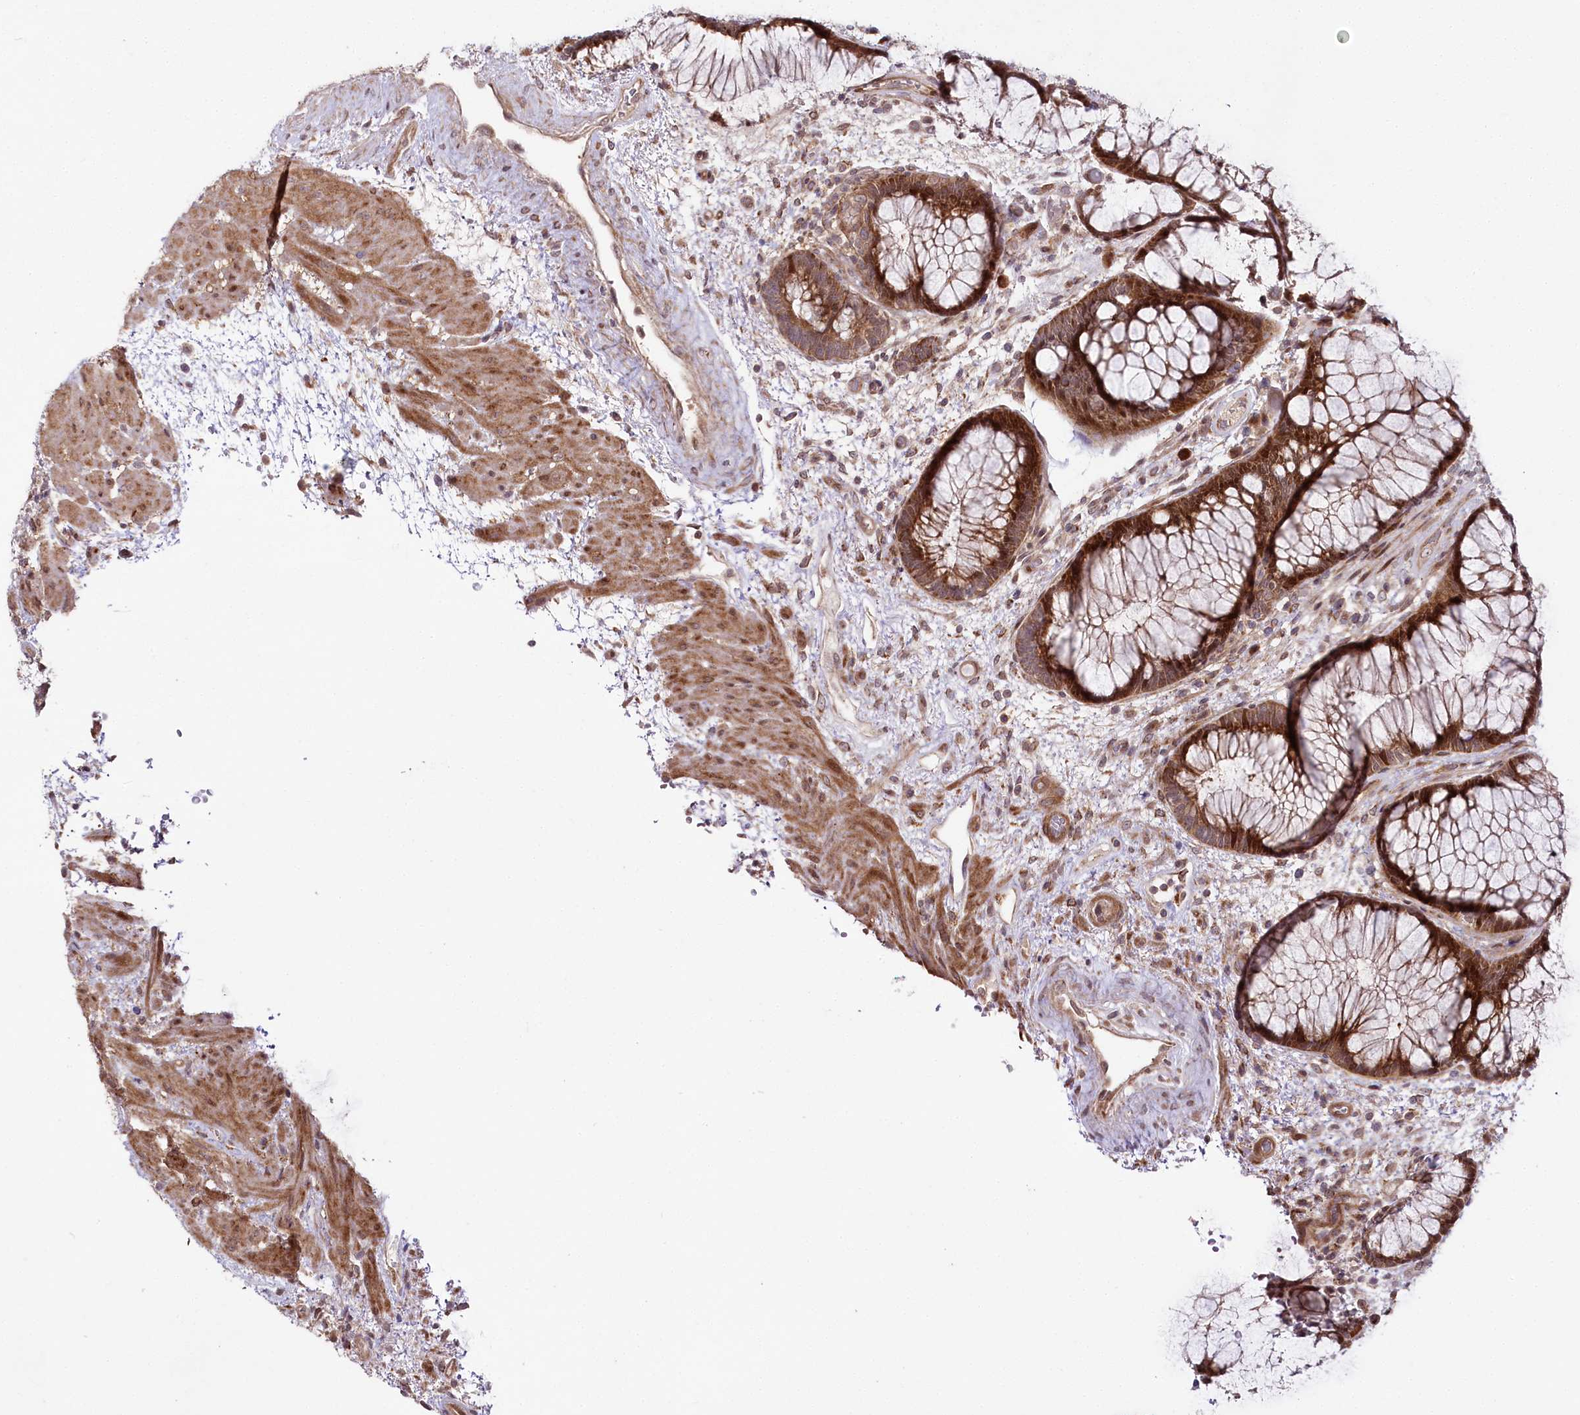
{"staining": {"intensity": "strong", "quantity": ">75%", "location": "cytoplasmic/membranous"}, "tissue": "rectum", "cell_type": "Glandular cells", "image_type": "normal", "snomed": [{"axis": "morphology", "description": "Normal tissue, NOS"}, {"axis": "topography", "description": "Rectum"}], "caption": "Immunohistochemical staining of benign human rectum displays strong cytoplasmic/membranous protein expression in about >75% of glandular cells. The staining was performed using DAB, with brown indicating positive protein expression. Nuclei are stained blue with hematoxylin.", "gene": "PHLDB1", "patient": {"sex": "male", "age": 51}}